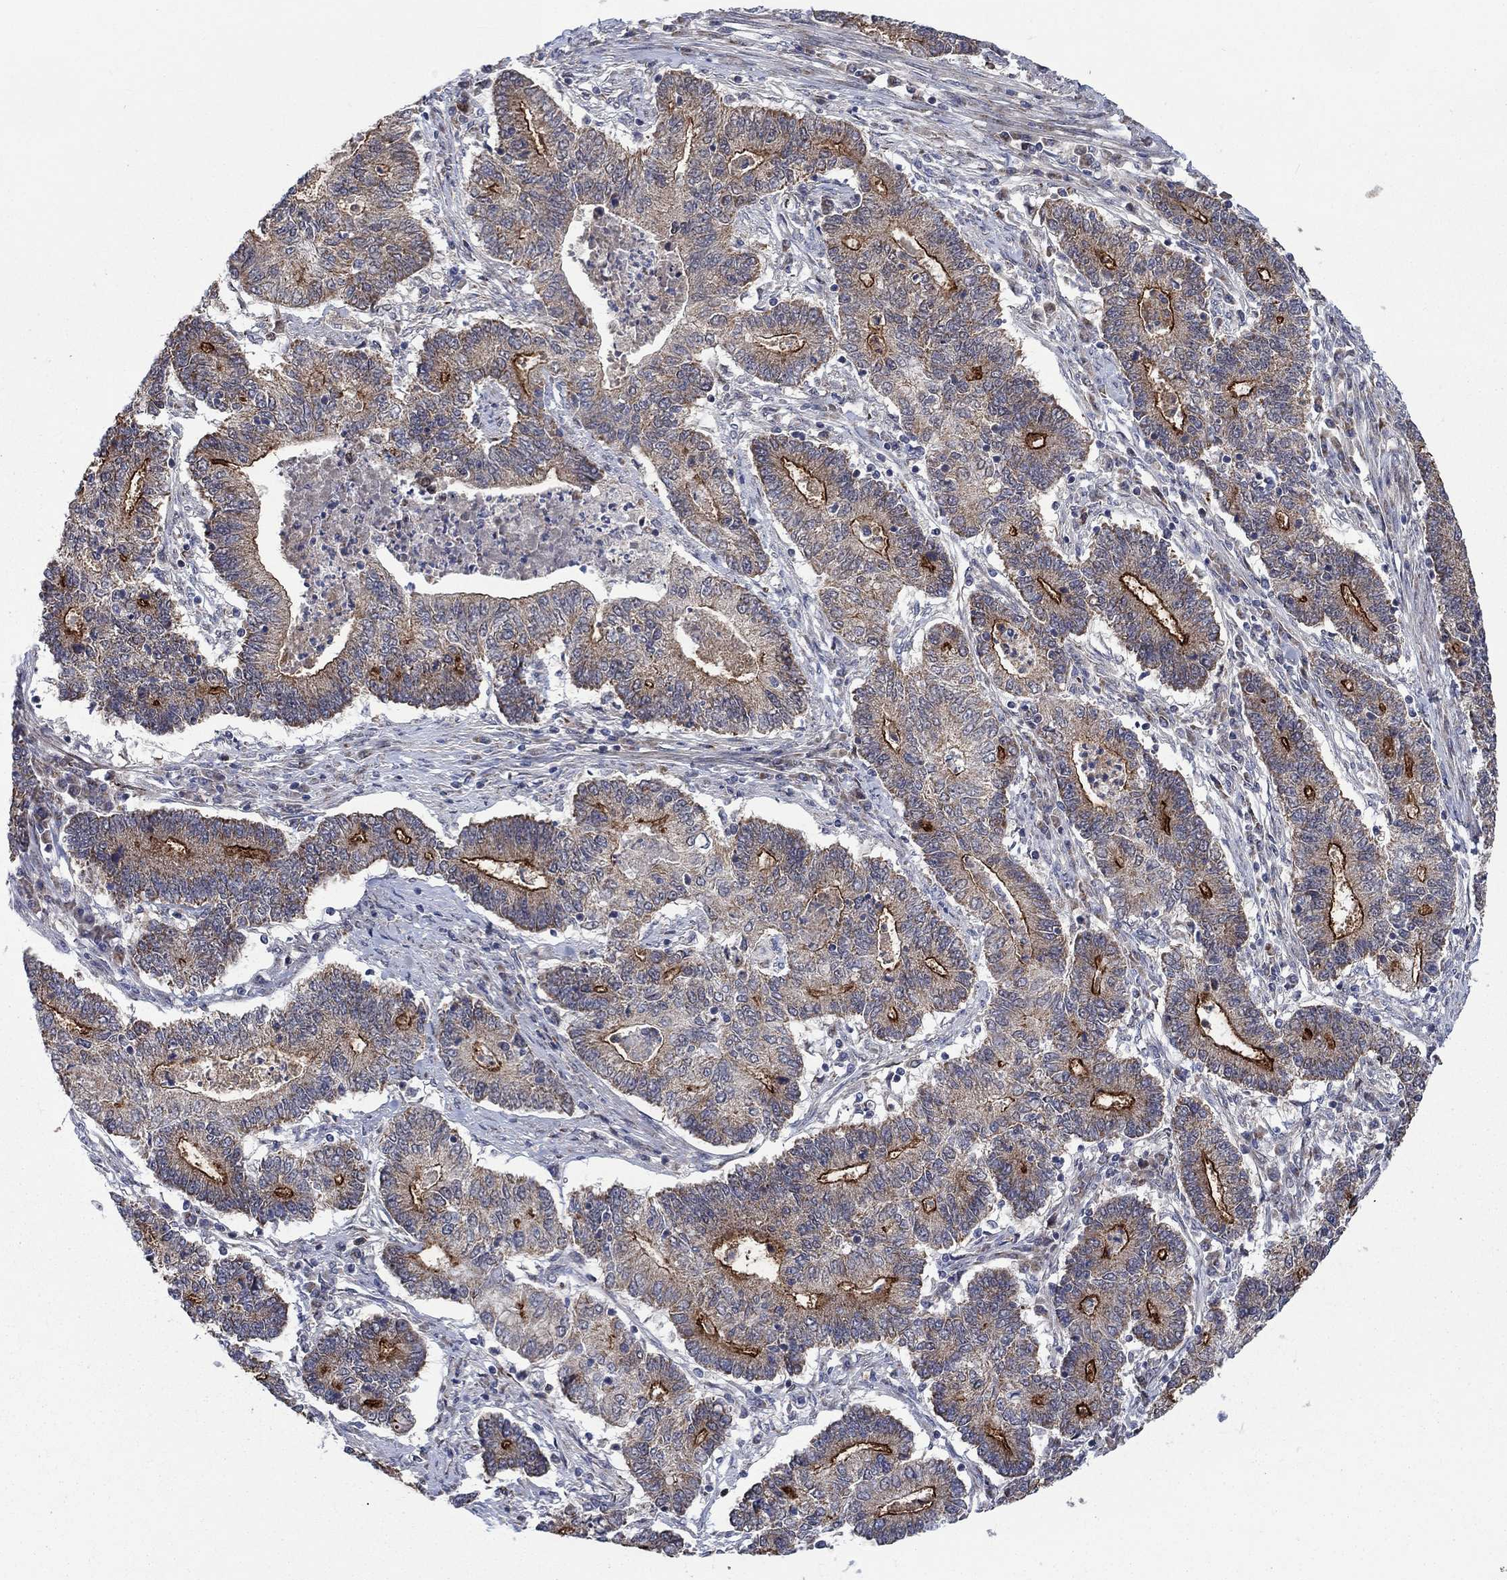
{"staining": {"intensity": "strong", "quantity": "25%-75%", "location": "cytoplasmic/membranous"}, "tissue": "endometrial cancer", "cell_type": "Tumor cells", "image_type": "cancer", "snomed": [{"axis": "morphology", "description": "Adenocarcinoma, NOS"}, {"axis": "topography", "description": "Uterus"}, {"axis": "topography", "description": "Endometrium"}], "caption": "A brown stain shows strong cytoplasmic/membranous expression of a protein in adenocarcinoma (endometrial) tumor cells.", "gene": "SLC35F2", "patient": {"sex": "female", "age": 54}}